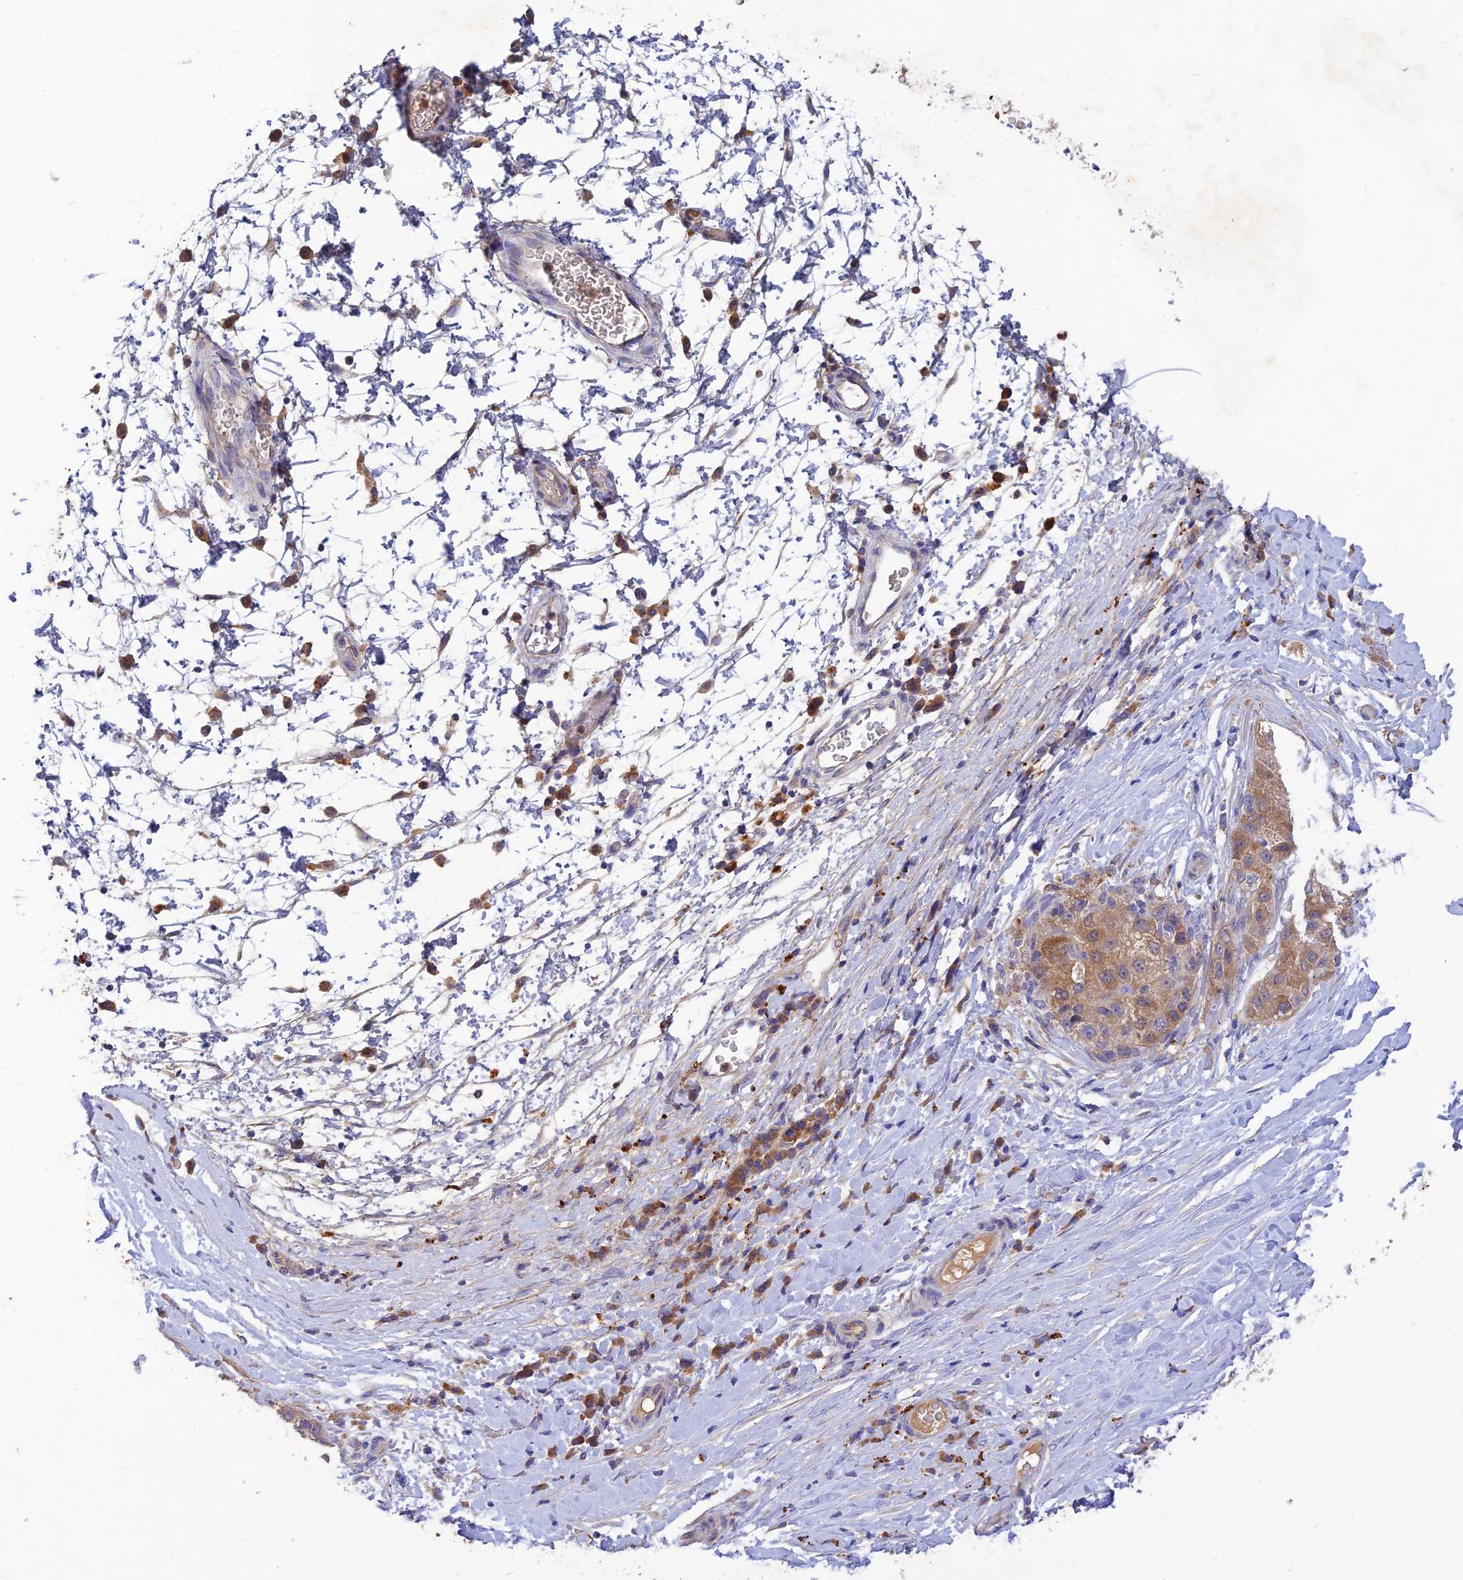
{"staining": {"intensity": "moderate", "quantity": ">75%", "location": "cytoplasmic/membranous"}, "tissue": "liver cancer", "cell_type": "Tumor cells", "image_type": "cancer", "snomed": [{"axis": "morphology", "description": "Carcinoma, Hepatocellular, NOS"}, {"axis": "topography", "description": "Liver"}], "caption": "Liver cancer (hepatocellular carcinoma) stained with immunohistochemistry (IHC) demonstrates moderate cytoplasmic/membranous positivity in approximately >75% of tumor cells.", "gene": "ACSM5", "patient": {"sex": "male", "age": 80}}